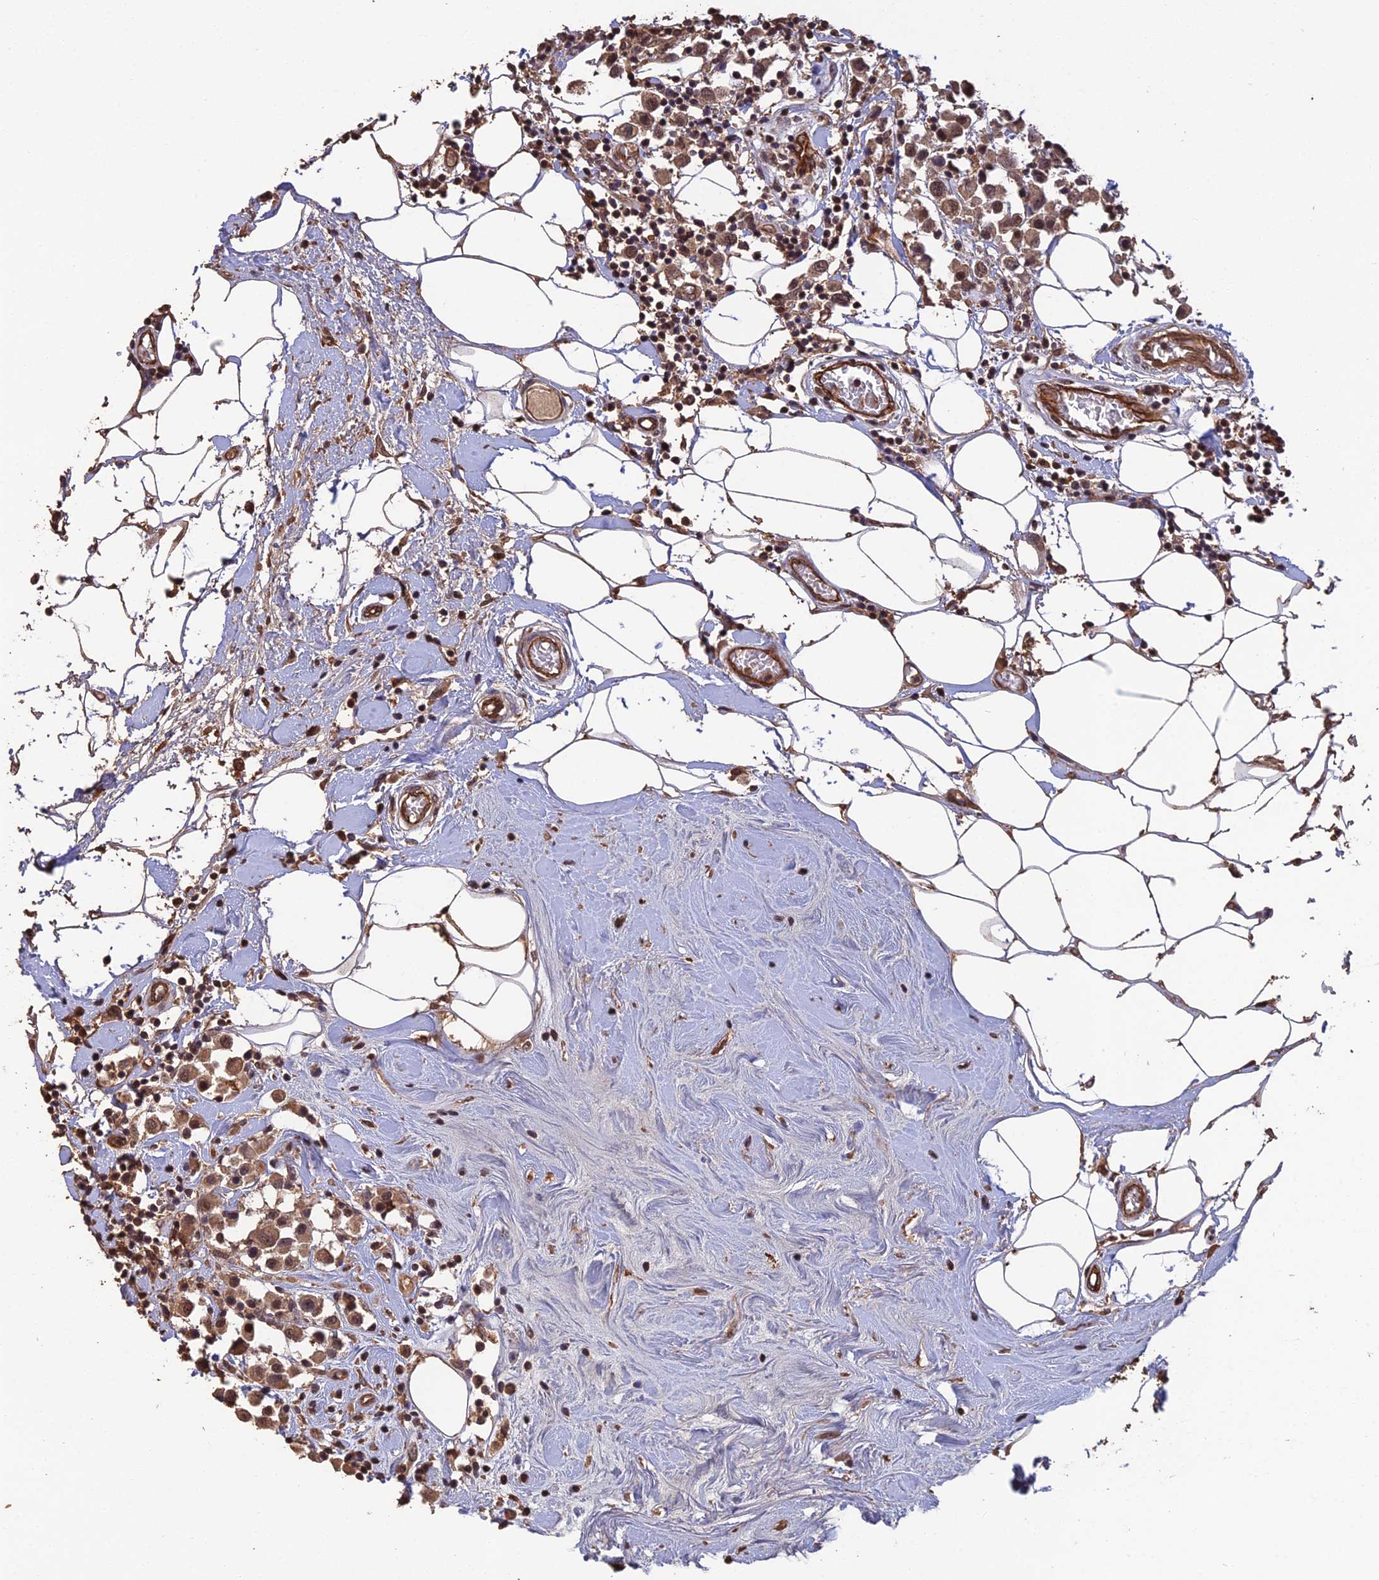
{"staining": {"intensity": "moderate", "quantity": ">75%", "location": "cytoplasmic/membranous,nuclear"}, "tissue": "breast cancer", "cell_type": "Tumor cells", "image_type": "cancer", "snomed": [{"axis": "morphology", "description": "Duct carcinoma"}, {"axis": "topography", "description": "Breast"}], "caption": "This is an image of immunohistochemistry staining of invasive ductal carcinoma (breast), which shows moderate staining in the cytoplasmic/membranous and nuclear of tumor cells.", "gene": "RALGAPA2", "patient": {"sex": "female", "age": 61}}